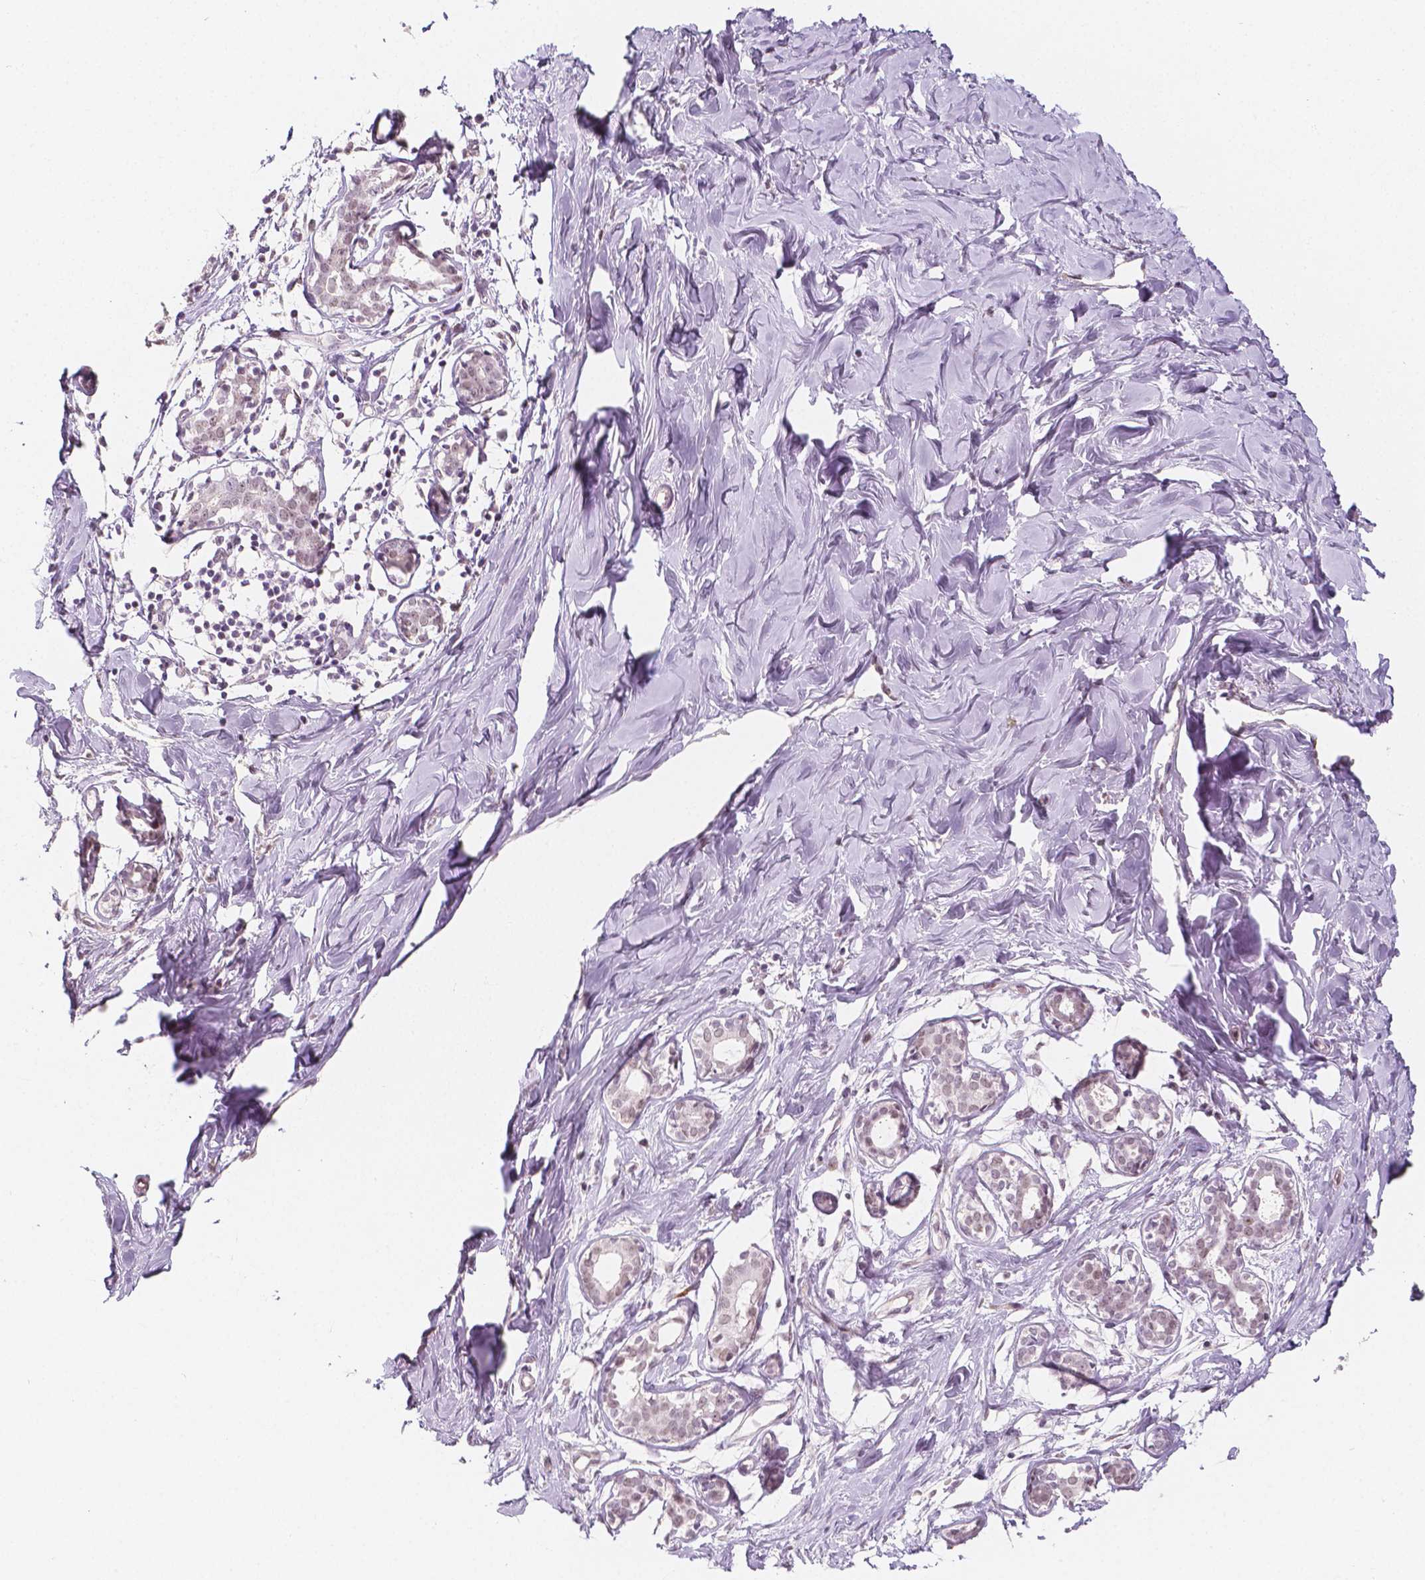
{"staining": {"intensity": "weak", "quantity": "<25%", "location": "nuclear"}, "tissue": "breast", "cell_type": "Adipocytes", "image_type": "normal", "snomed": [{"axis": "morphology", "description": "Normal tissue, NOS"}, {"axis": "topography", "description": "Breast"}], "caption": "This is an immunohistochemistry (IHC) histopathology image of normal breast. There is no expression in adipocytes.", "gene": "KDM5B", "patient": {"sex": "female", "age": 27}}